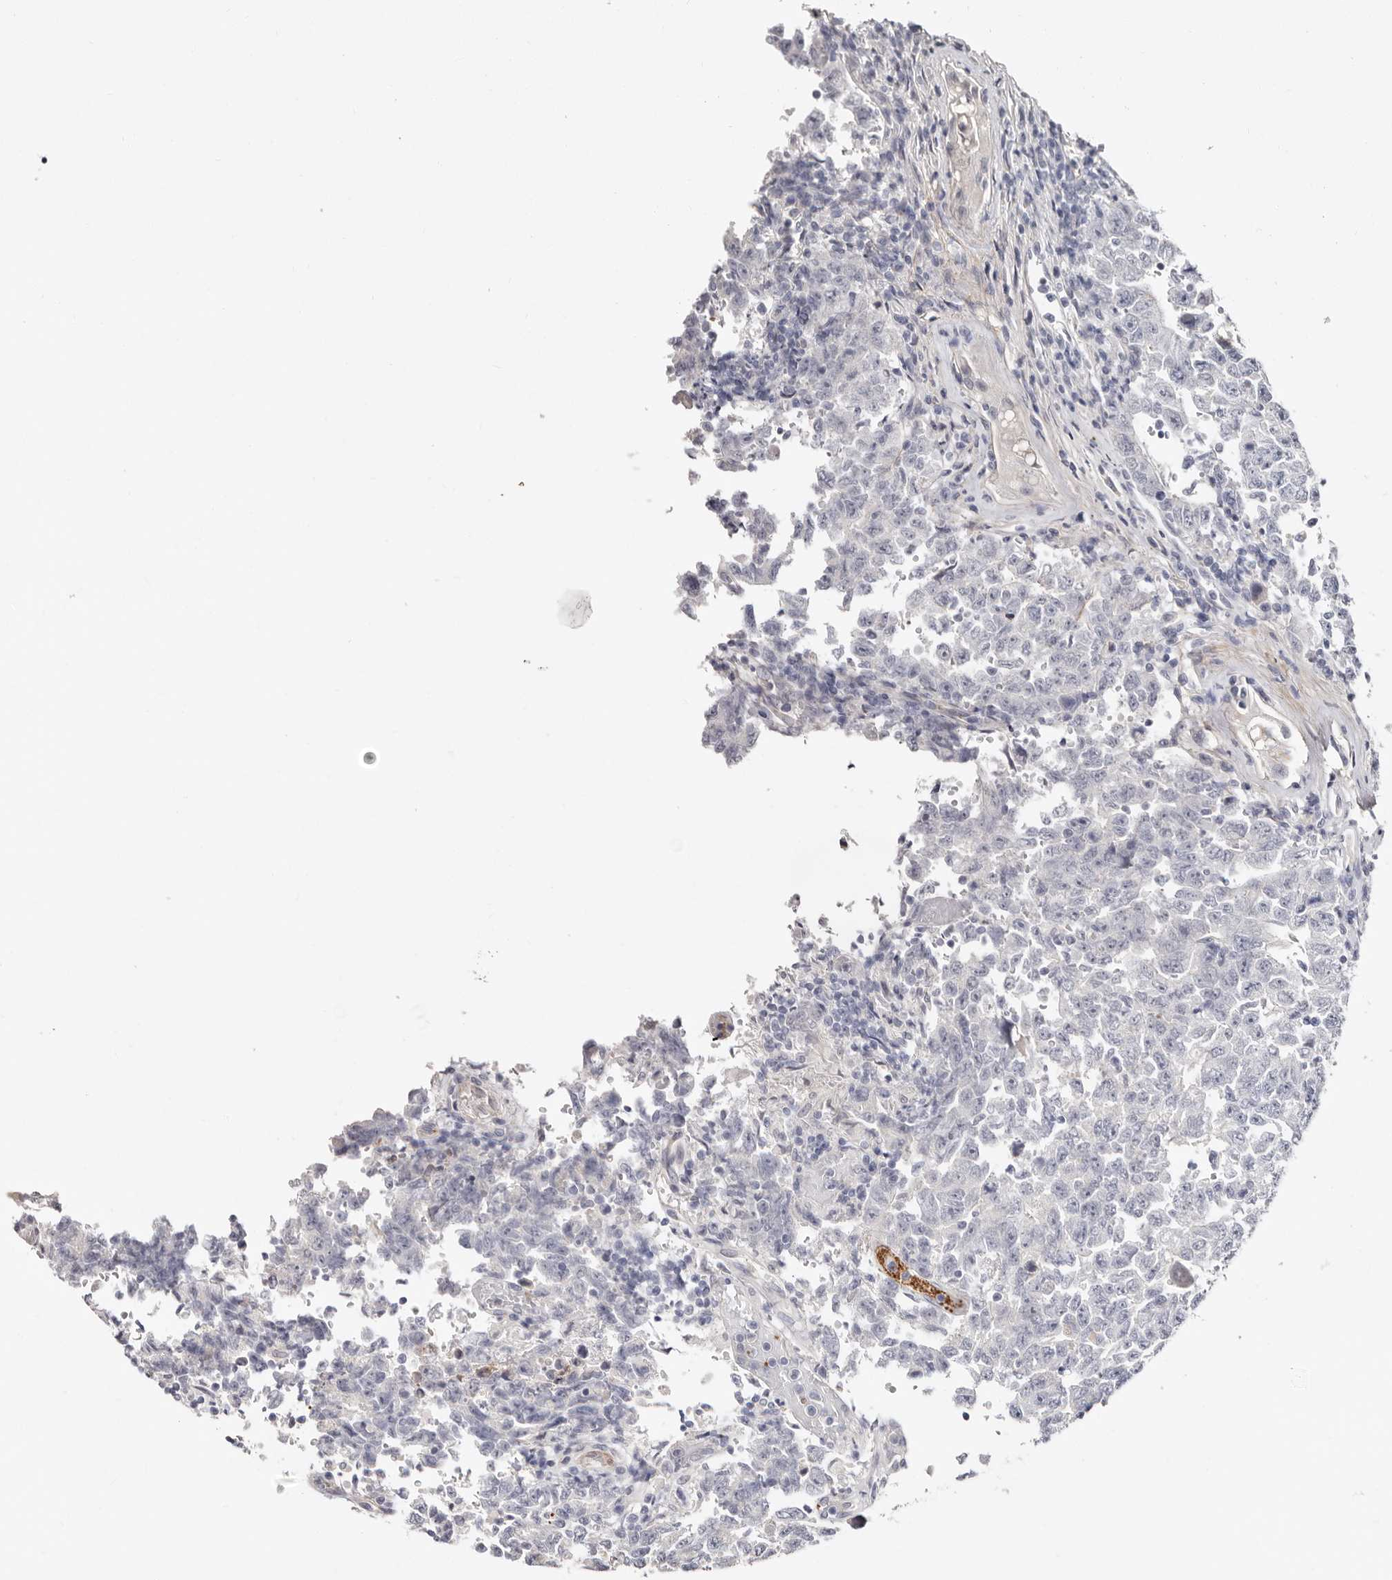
{"staining": {"intensity": "negative", "quantity": "none", "location": "none"}, "tissue": "testis cancer", "cell_type": "Tumor cells", "image_type": "cancer", "snomed": [{"axis": "morphology", "description": "Carcinoma, Embryonal, NOS"}, {"axis": "topography", "description": "Testis"}], "caption": "High power microscopy histopathology image of an immunohistochemistry micrograph of testis cancer (embryonal carcinoma), revealing no significant expression in tumor cells.", "gene": "PKDCC", "patient": {"sex": "male", "age": 26}}